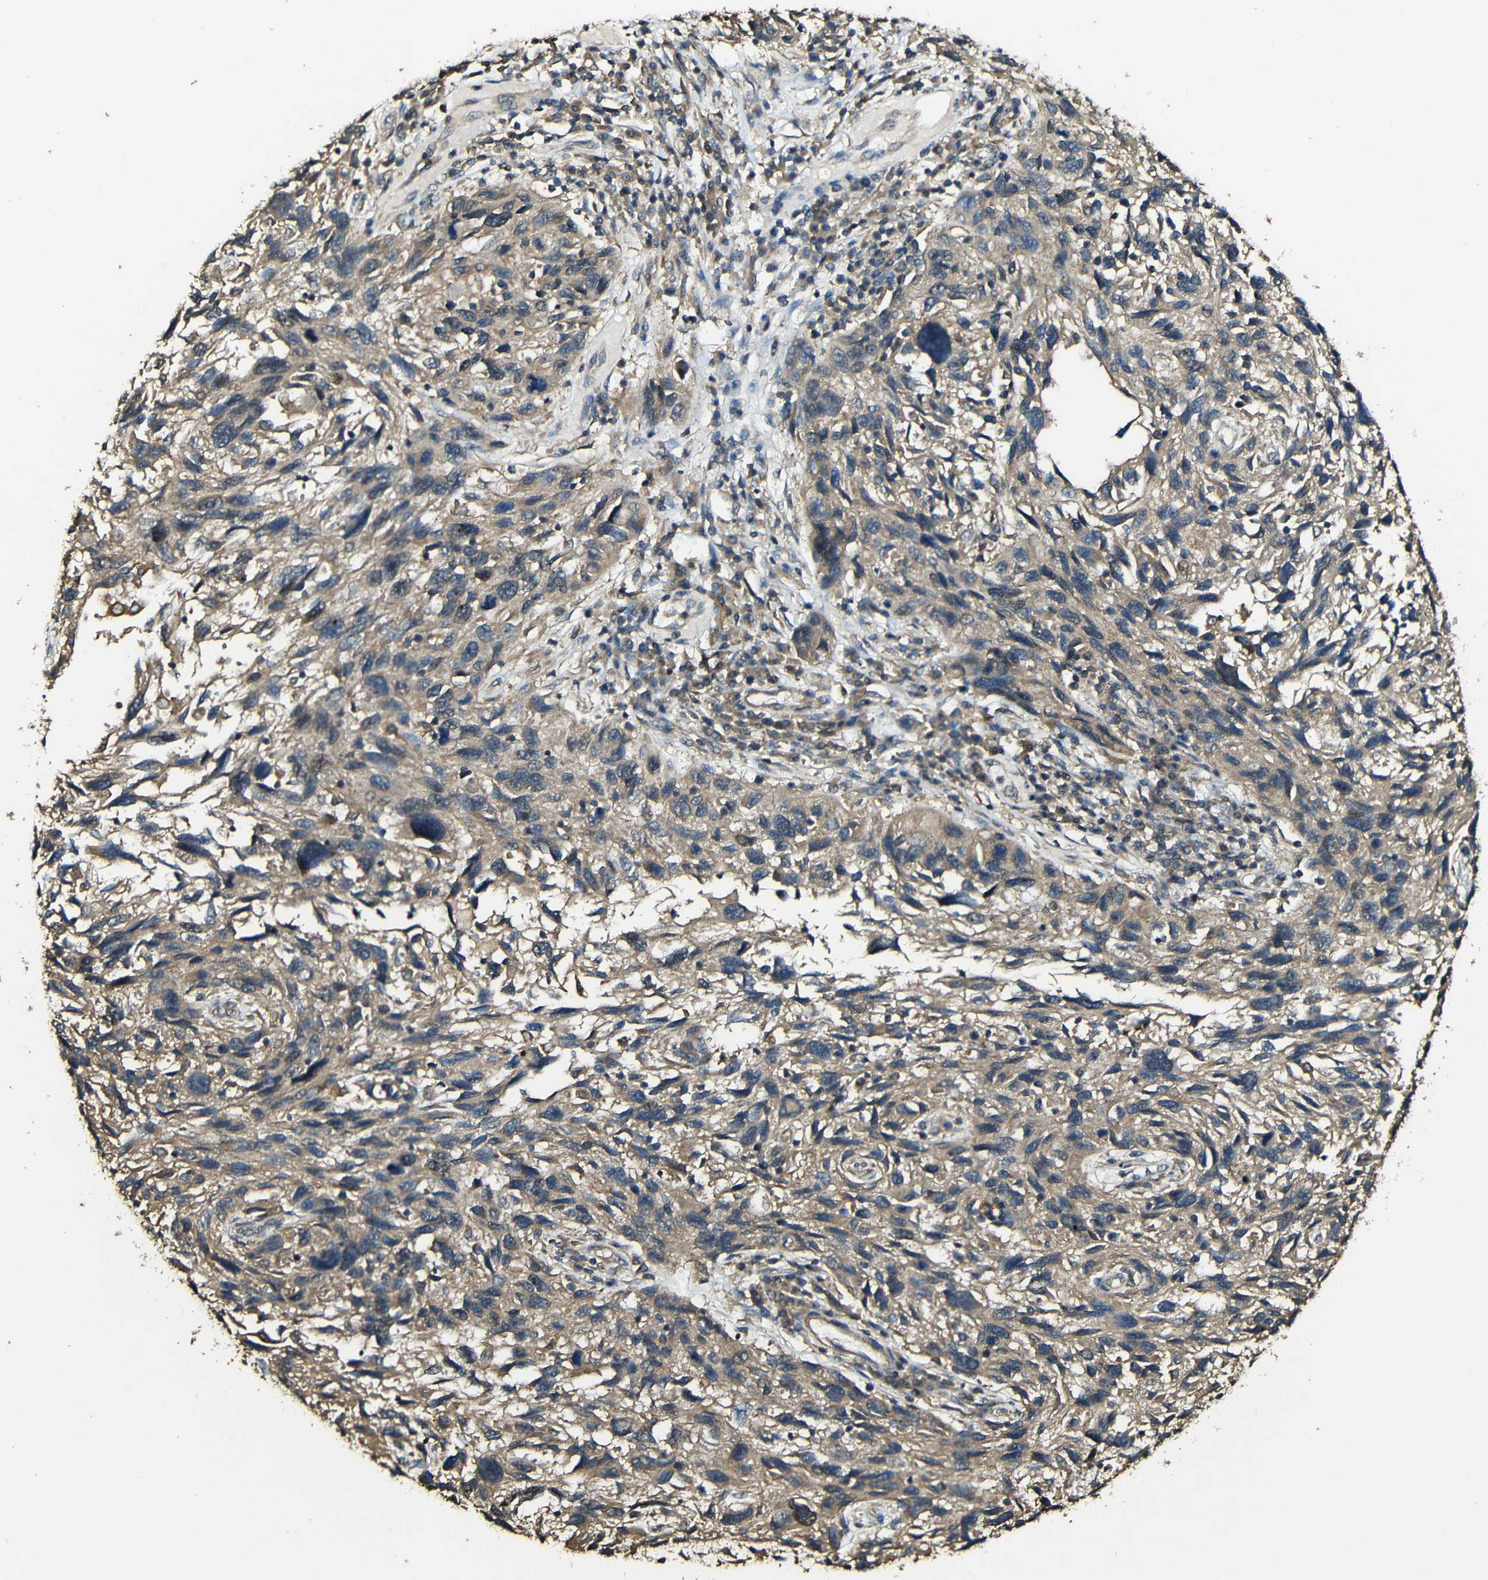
{"staining": {"intensity": "moderate", "quantity": ">75%", "location": "cytoplasmic/membranous"}, "tissue": "melanoma", "cell_type": "Tumor cells", "image_type": "cancer", "snomed": [{"axis": "morphology", "description": "Malignant melanoma, NOS"}, {"axis": "topography", "description": "Skin"}], "caption": "Human melanoma stained with a brown dye shows moderate cytoplasmic/membranous positive expression in approximately >75% of tumor cells.", "gene": "CASP8", "patient": {"sex": "male", "age": 53}}